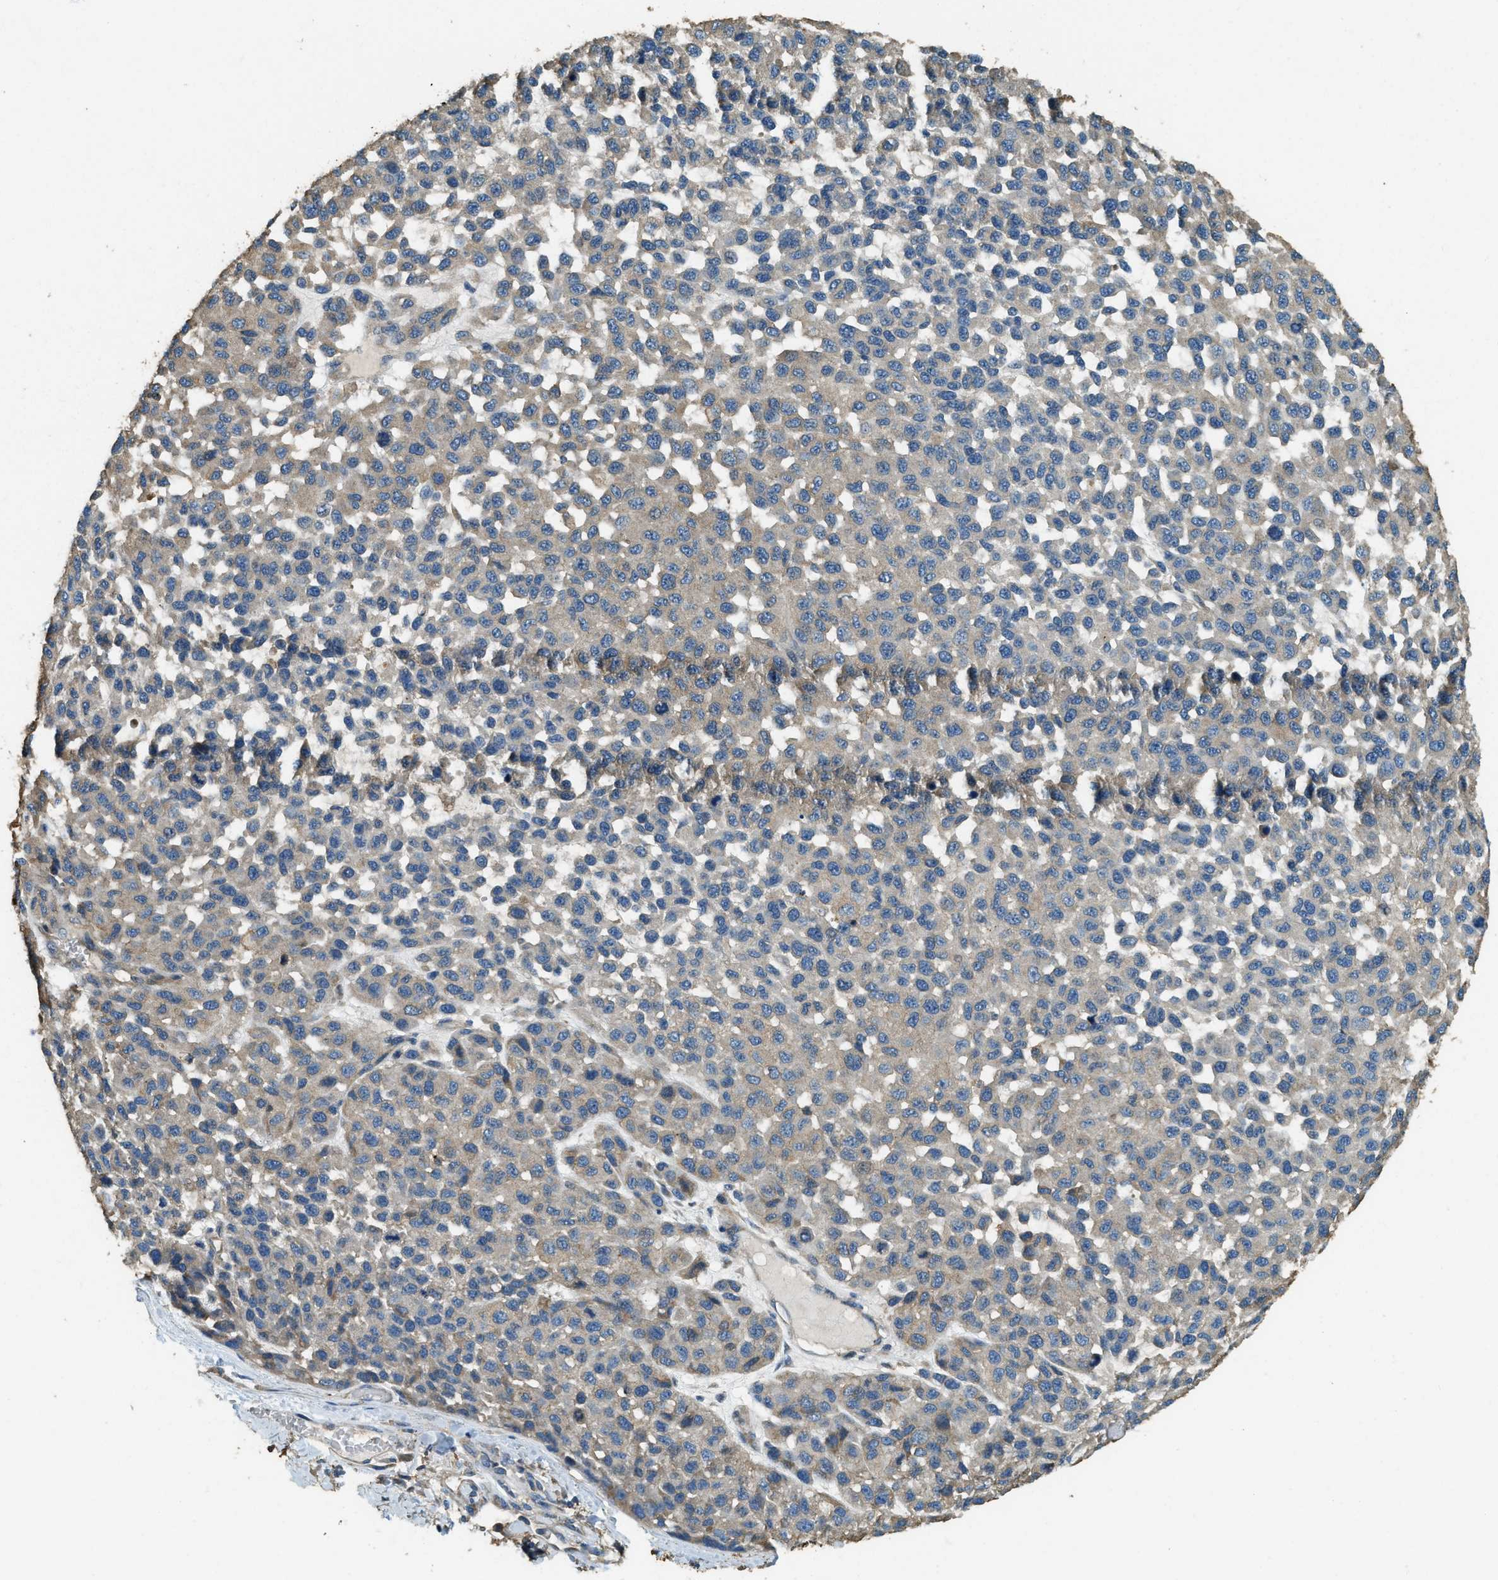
{"staining": {"intensity": "moderate", "quantity": "25%-75%", "location": "cytoplasmic/membranous"}, "tissue": "melanoma", "cell_type": "Tumor cells", "image_type": "cancer", "snomed": [{"axis": "morphology", "description": "Malignant melanoma, NOS"}, {"axis": "topography", "description": "Skin"}], "caption": "High-magnification brightfield microscopy of malignant melanoma stained with DAB (3,3'-diaminobenzidine) (brown) and counterstained with hematoxylin (blue). tumor cells exhibit moderate cytoplasmic/membranous staining is present in about25%-75% of cells.", "gene": "ERGIC1", "patient": {"sex": "male", "age": 62}}